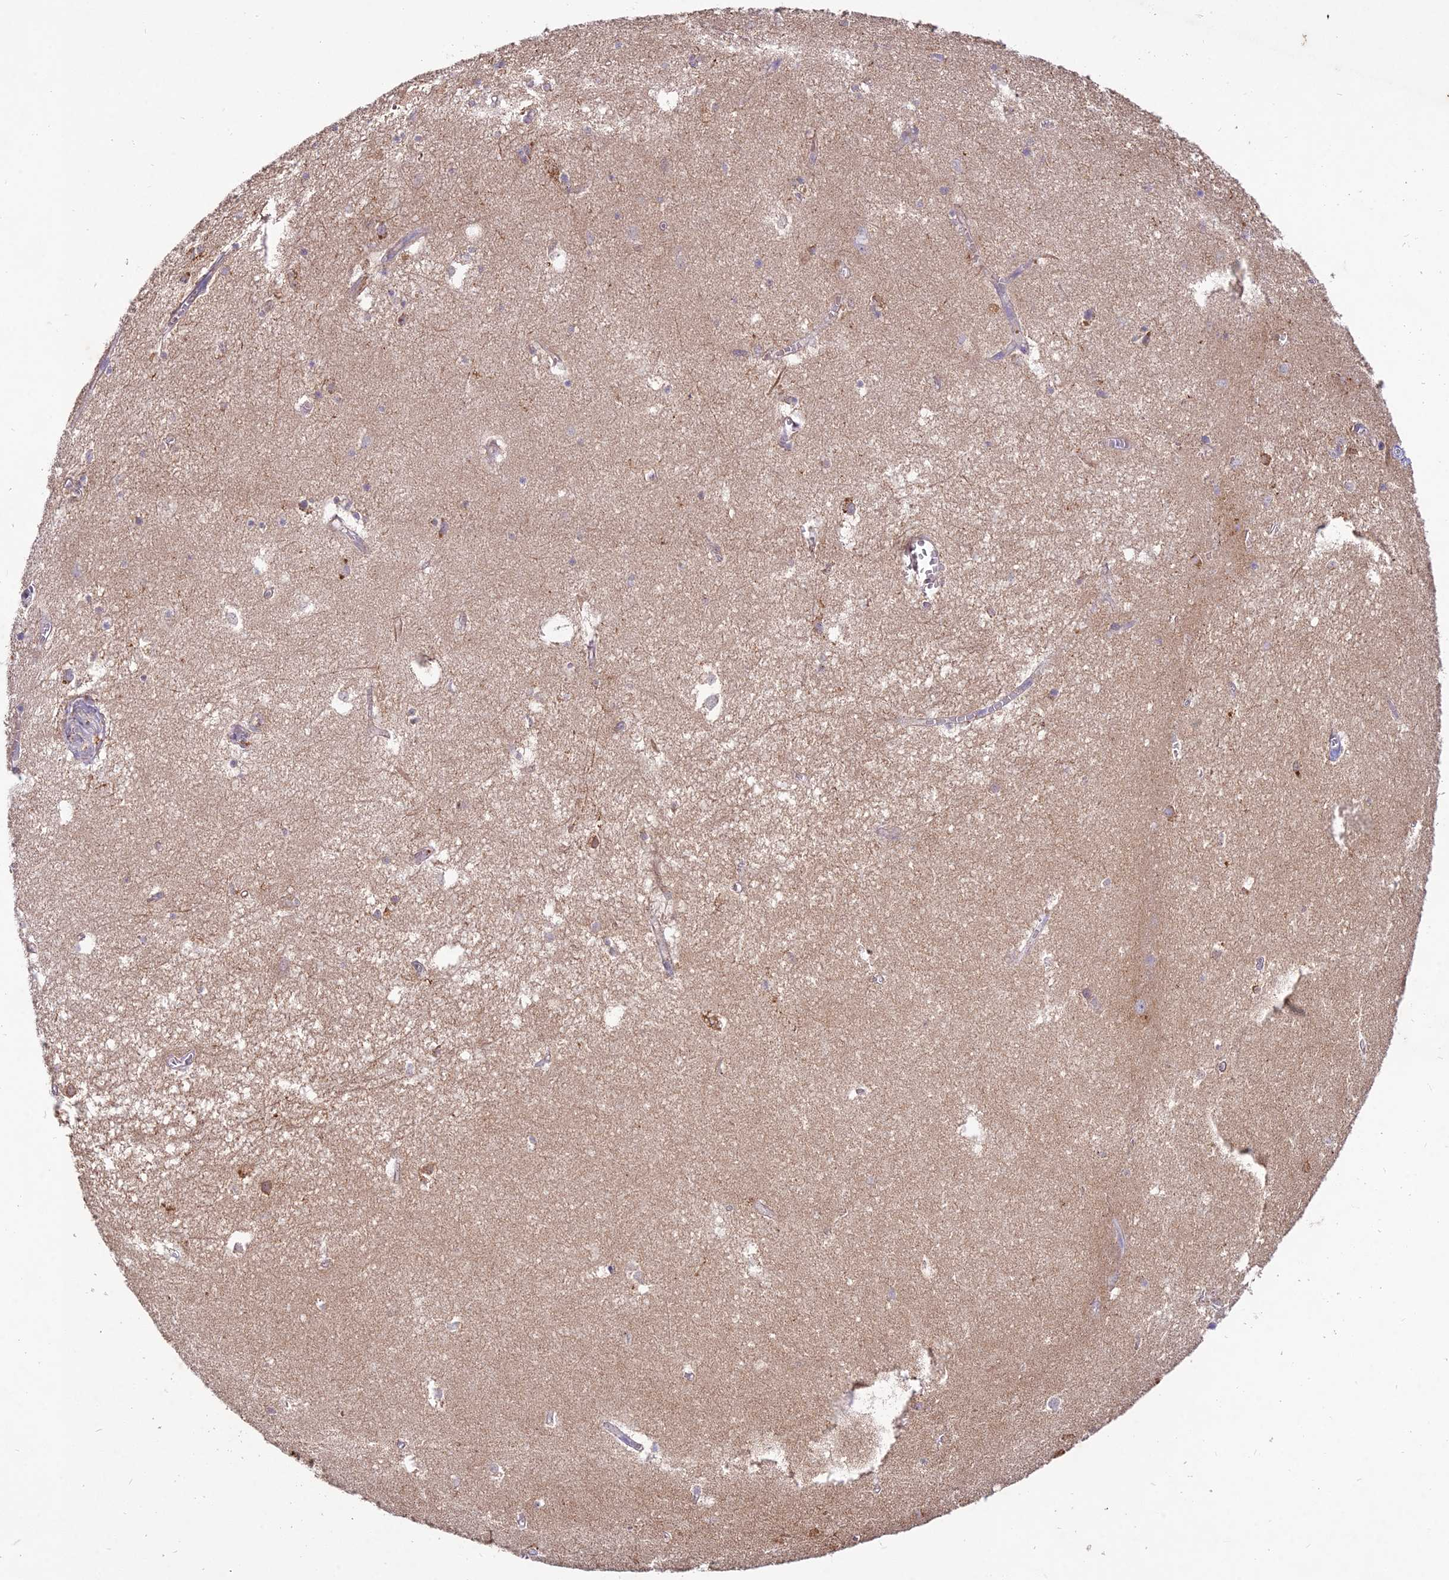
{"staining": {"intensity": "moderate", "quantity": "<25%", "location": "cytoplasmic/membranous"}, "tissue": "hippocampus", "cell_type": "Glial cells", "image_type": "normal", "snomed": [{"axis": "morphology", "description": "Normal tissue, NOS"}, {"axis": "topography", "description": "Hippocampus"}], "caption": "Human hippocampus stained for a protein (brown) reveals moderate cytoplasmic/membranous positive positivity in approximately <25% of glial cells.", "gene": "NXNL2", "patient": {"sex": "female", "age": 64}}